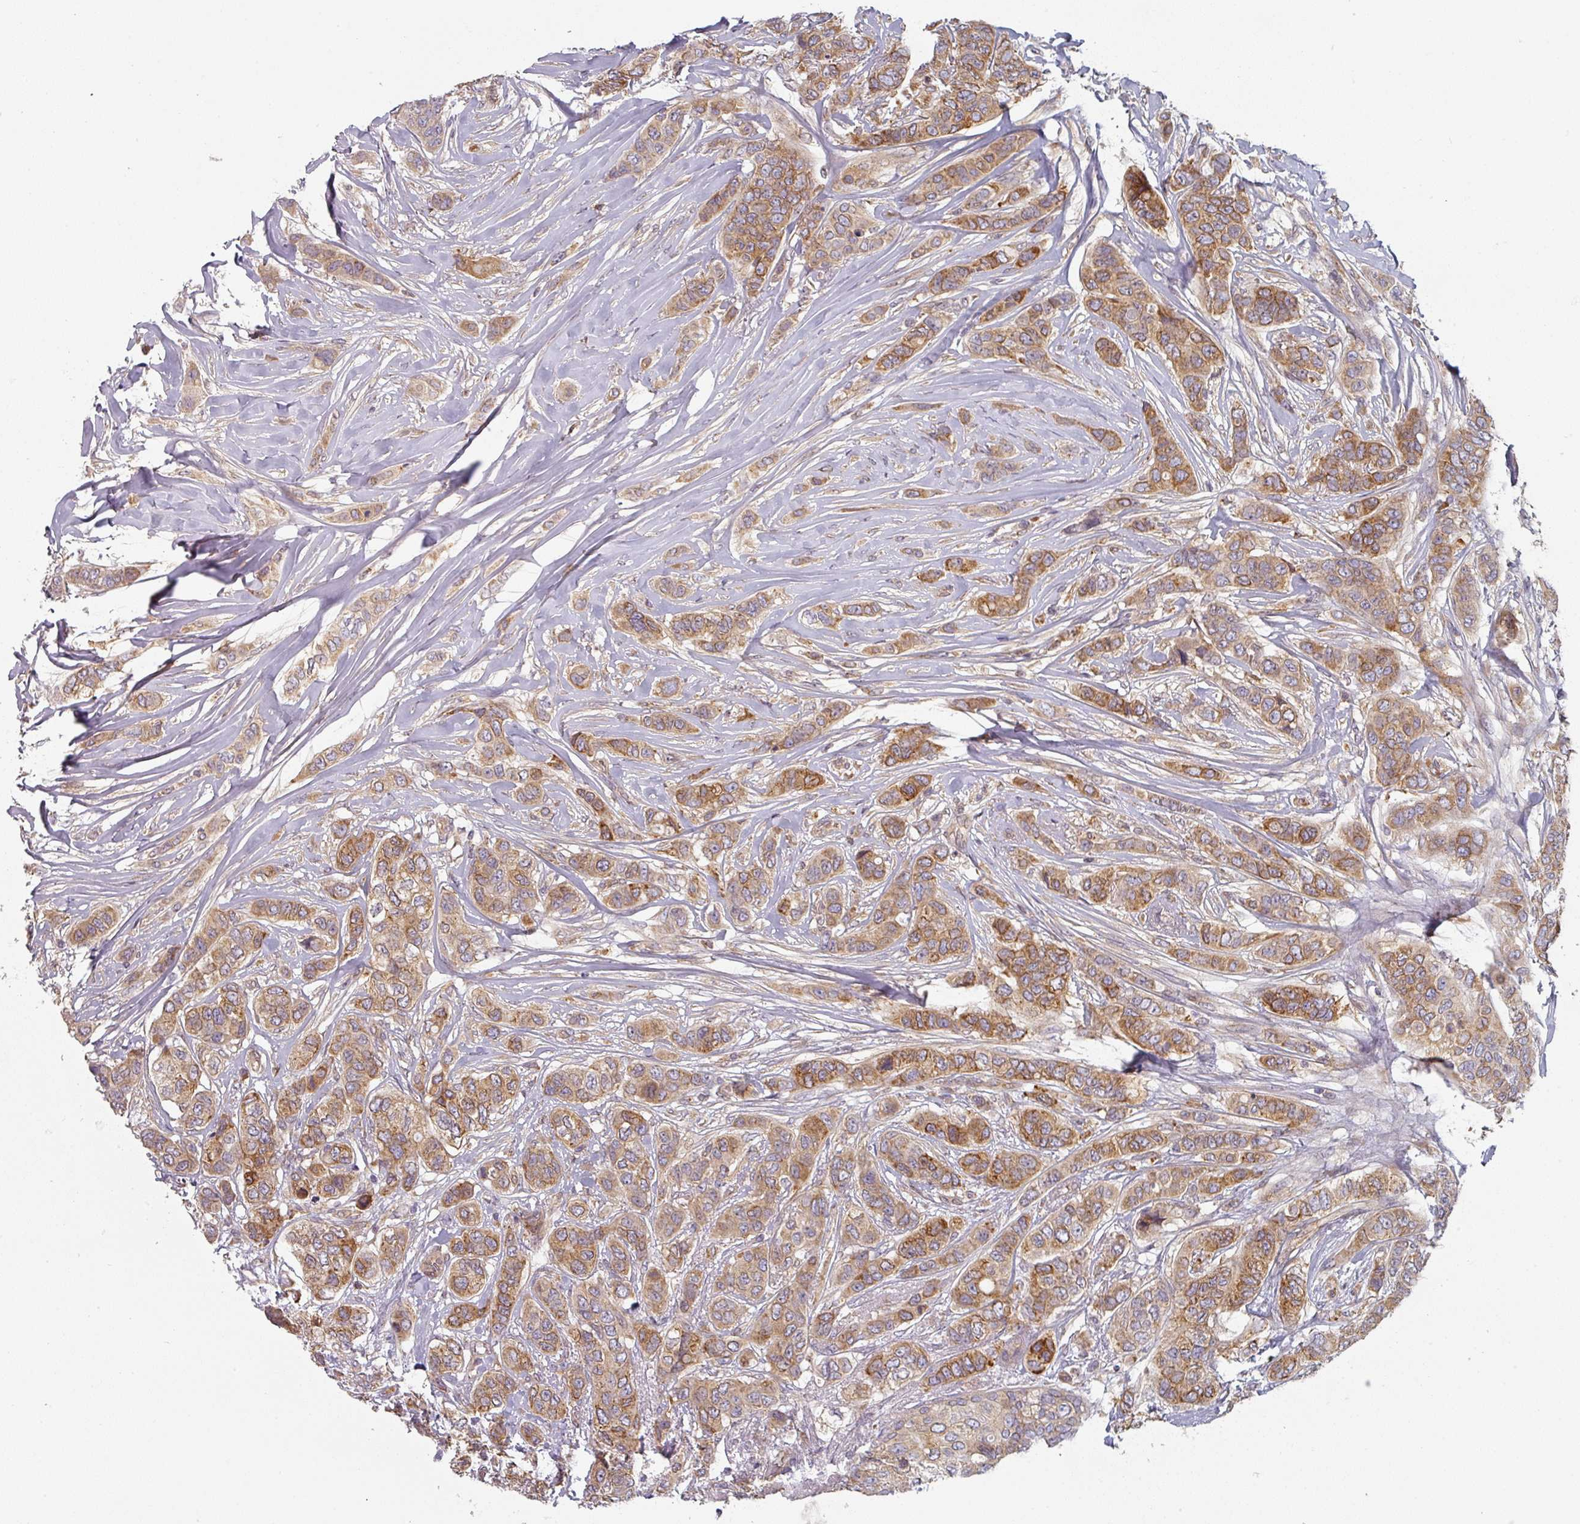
{"staining": {"intensity": "moderate", "quantity": ">75%", "location": "cytoplasmic/membranous"}, "tissue": "breast cancer", "cell_type": "Tumor cells", "image_type": "cancer", "snomed": [{"axis": "morphology", "description": "Lobular carcinoma"}, {"axis": "topography", "description": "Breast"}], "caption": "Tumor cells show moderate cytoplasmic/membranous positivity in approximately >75% of cells in breast cancer (lobular carcinoma).", "gene": "TAPT1", "patient": {"sex": "female", "age": 51}}